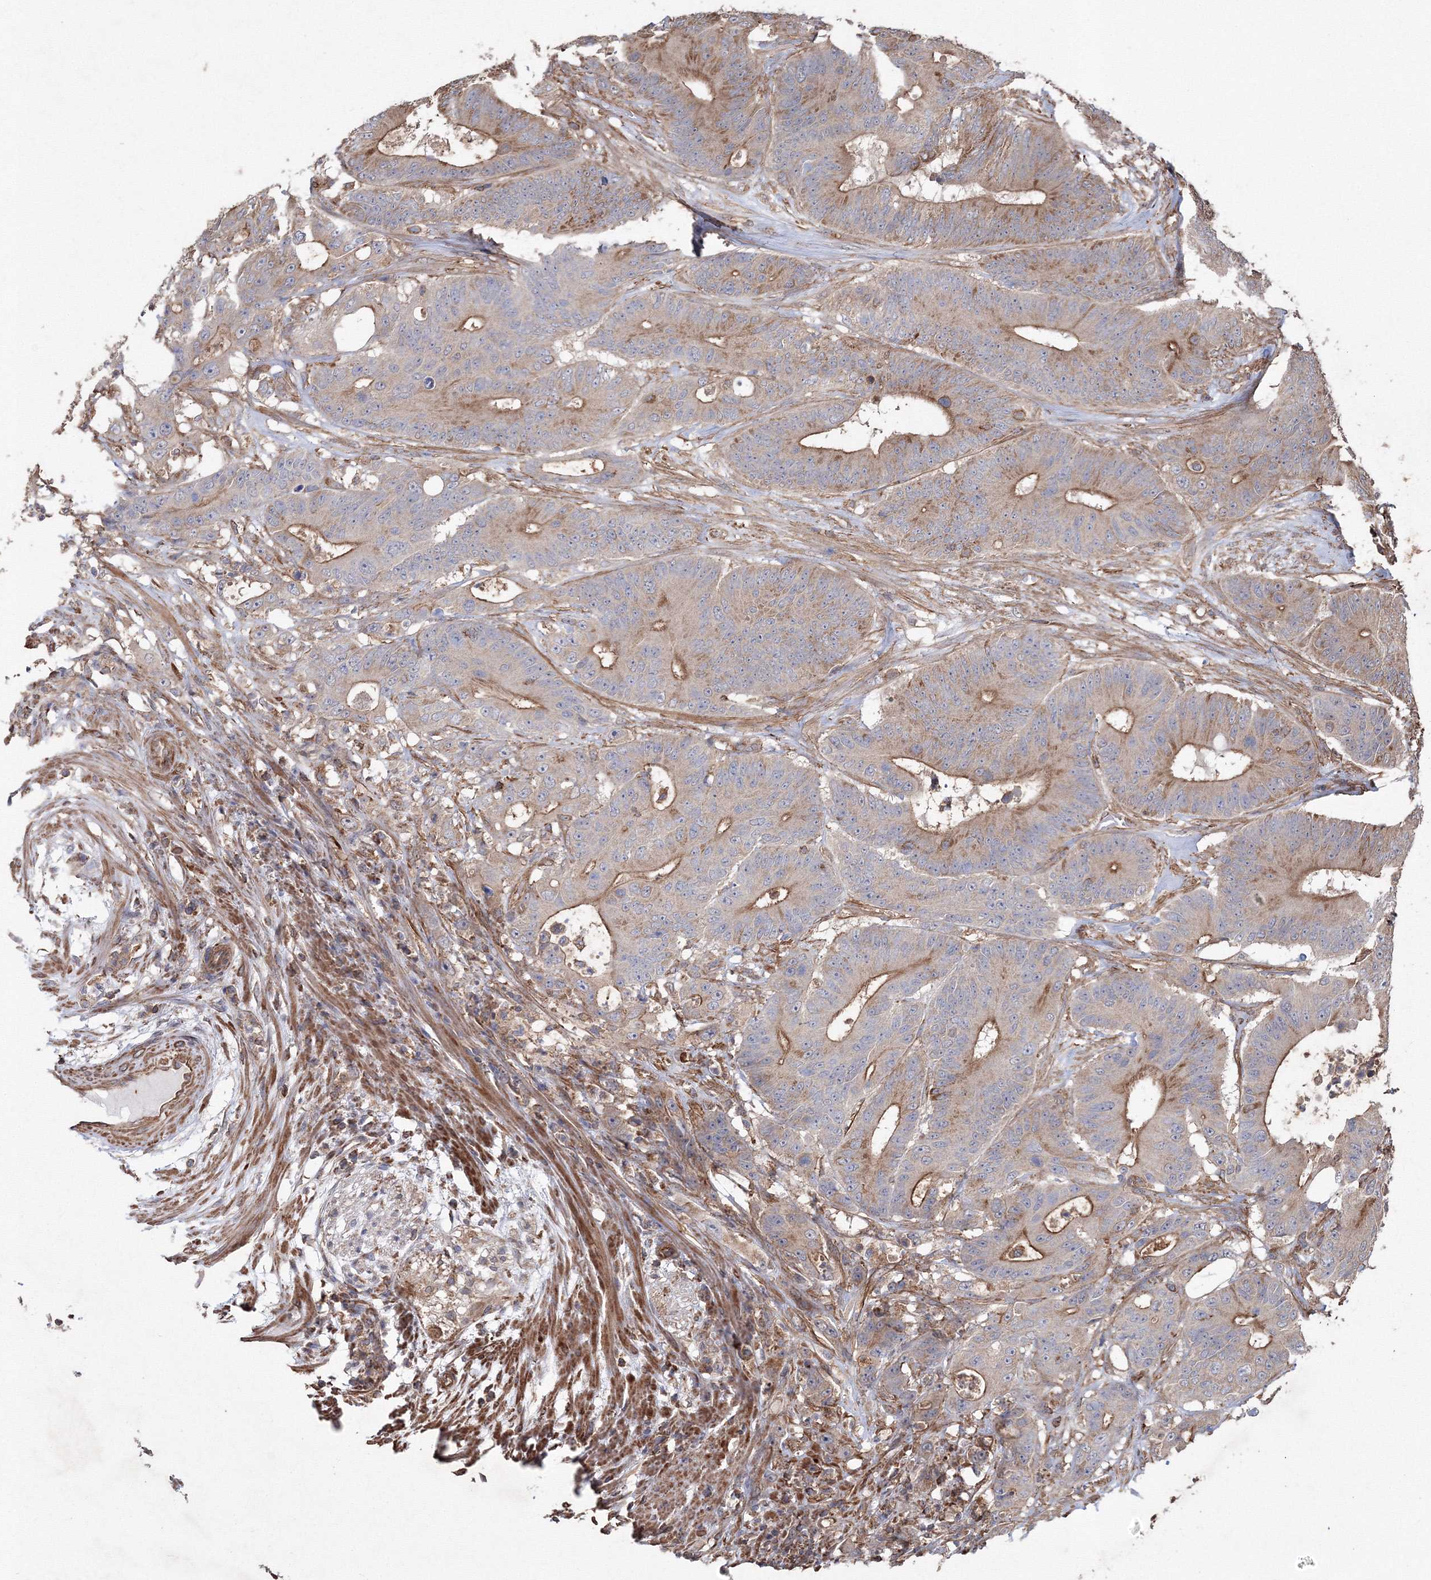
{"staining": {"intensity": "moderate", "quantity": ">75%", "location": "cytoplasmic/membranous"}, "tissue": "colorectal cancer", "cell_type": "Tumor cells", "image_type": "cancer", "snomed": [{"axis": "morphology", "description": "Adenocarcinoma, NOS"}, {"axis": "topography", "description": "Colon"}], "caption": "Brown immunohistochemical staining in human colorectal cancer (adenocarcinoma) displays moderate cytoplasmic/membranous staining in about >75% of tumor cells. (DAB (3,3'-diaminobenzidine) IHC with brightfield microscopy, high magnification).", "gene": "TMEM139", "patient": {"sex": "male", "age": 83}}